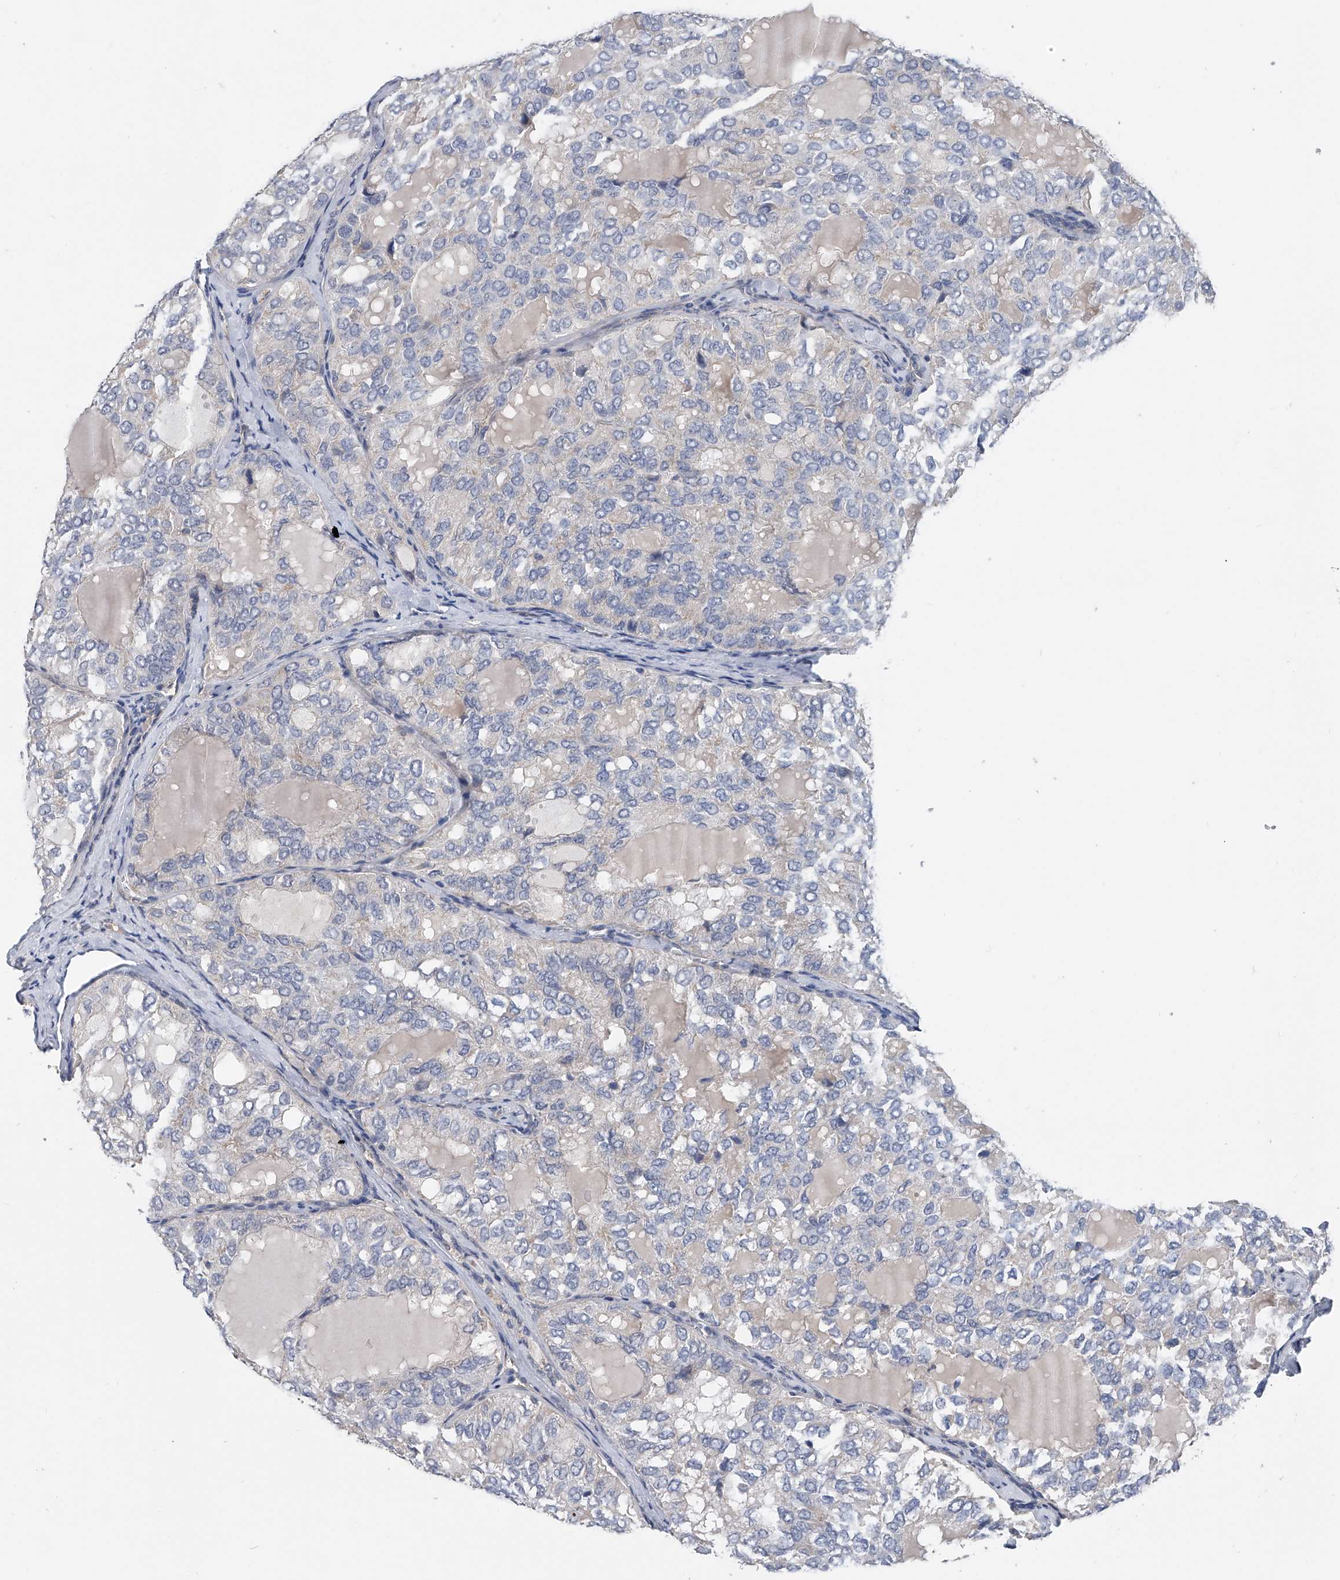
{"staining": {"intensity": "negative", "quantity": "none", "location": "none"}, "tissue": "thyroid cancer", "cell_type": "Tumor cells", "image_type": "cancer", "snomed": [{"axis": "morphology", "description": "Follicular adenoma carcinoma, NOS"}, {"axis": "topography", "description": "Thyroid gland"}], "caption": "Tumor cells show no significant protein expression in follicular adenoma carcinoma (thyroid).", "gene": "PGM3", "patient": {"sex": "male", "age": 75}}